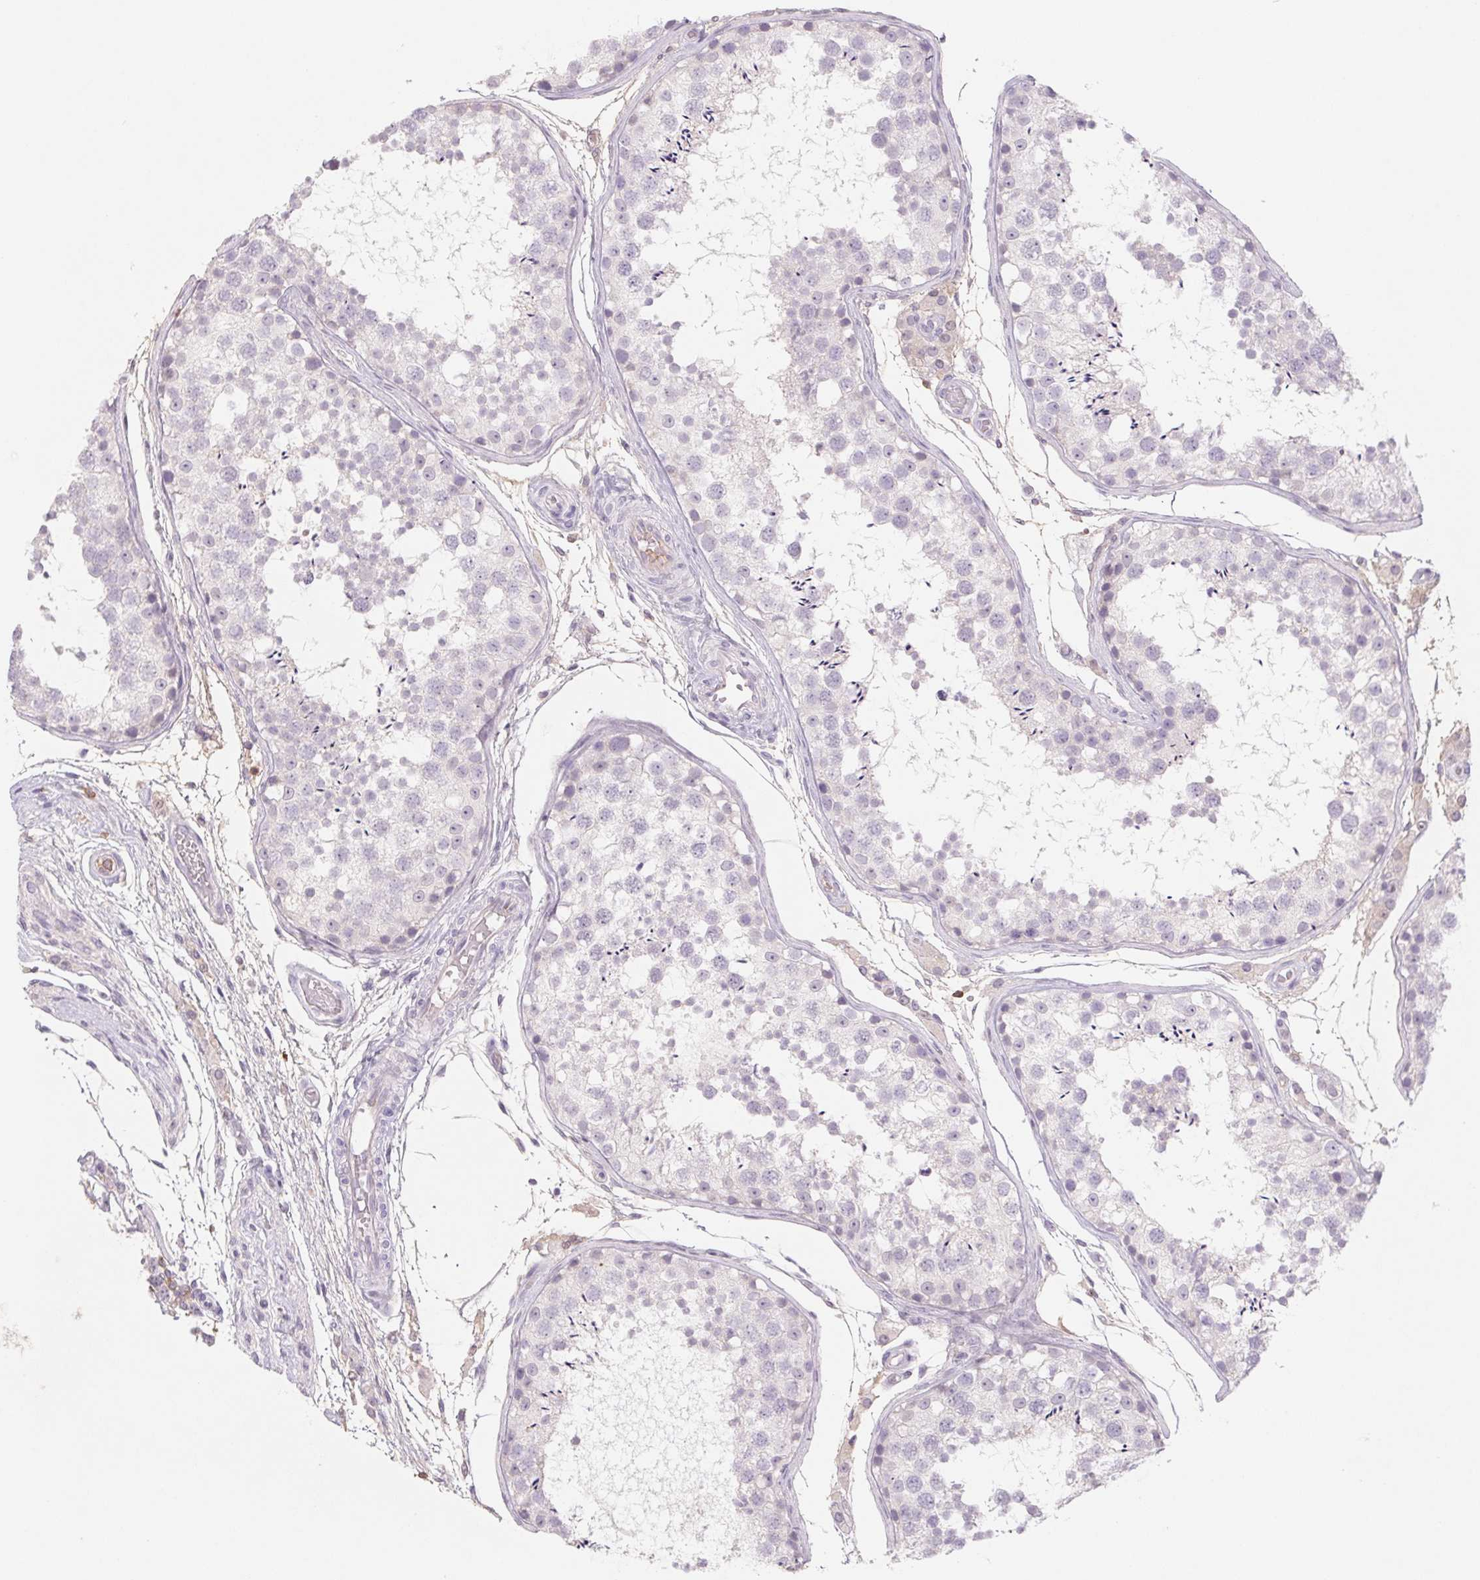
{"staining": {"intensity": "negative", "quantity": "none", "location": "none"}, "tissue": "testis", "cell_type": "Cells in seminiferous ducts", "image_type": "normal", "snomed": [{"axis": "morphology", "description": "Normal tissue, NOS"}, {"axis": "morphology", "description": "Seminoma, NOS"}, {"axis": "topography", "description": "Testis"}], "caption": "DAB (3,3'-diaminobenzidine) immunohistochemical staining of normal human testis reveals no significant expression in cells in seminiferous ducts.", "gene": "KIF26A", "patient": {"sex": "male", "age": 29}}